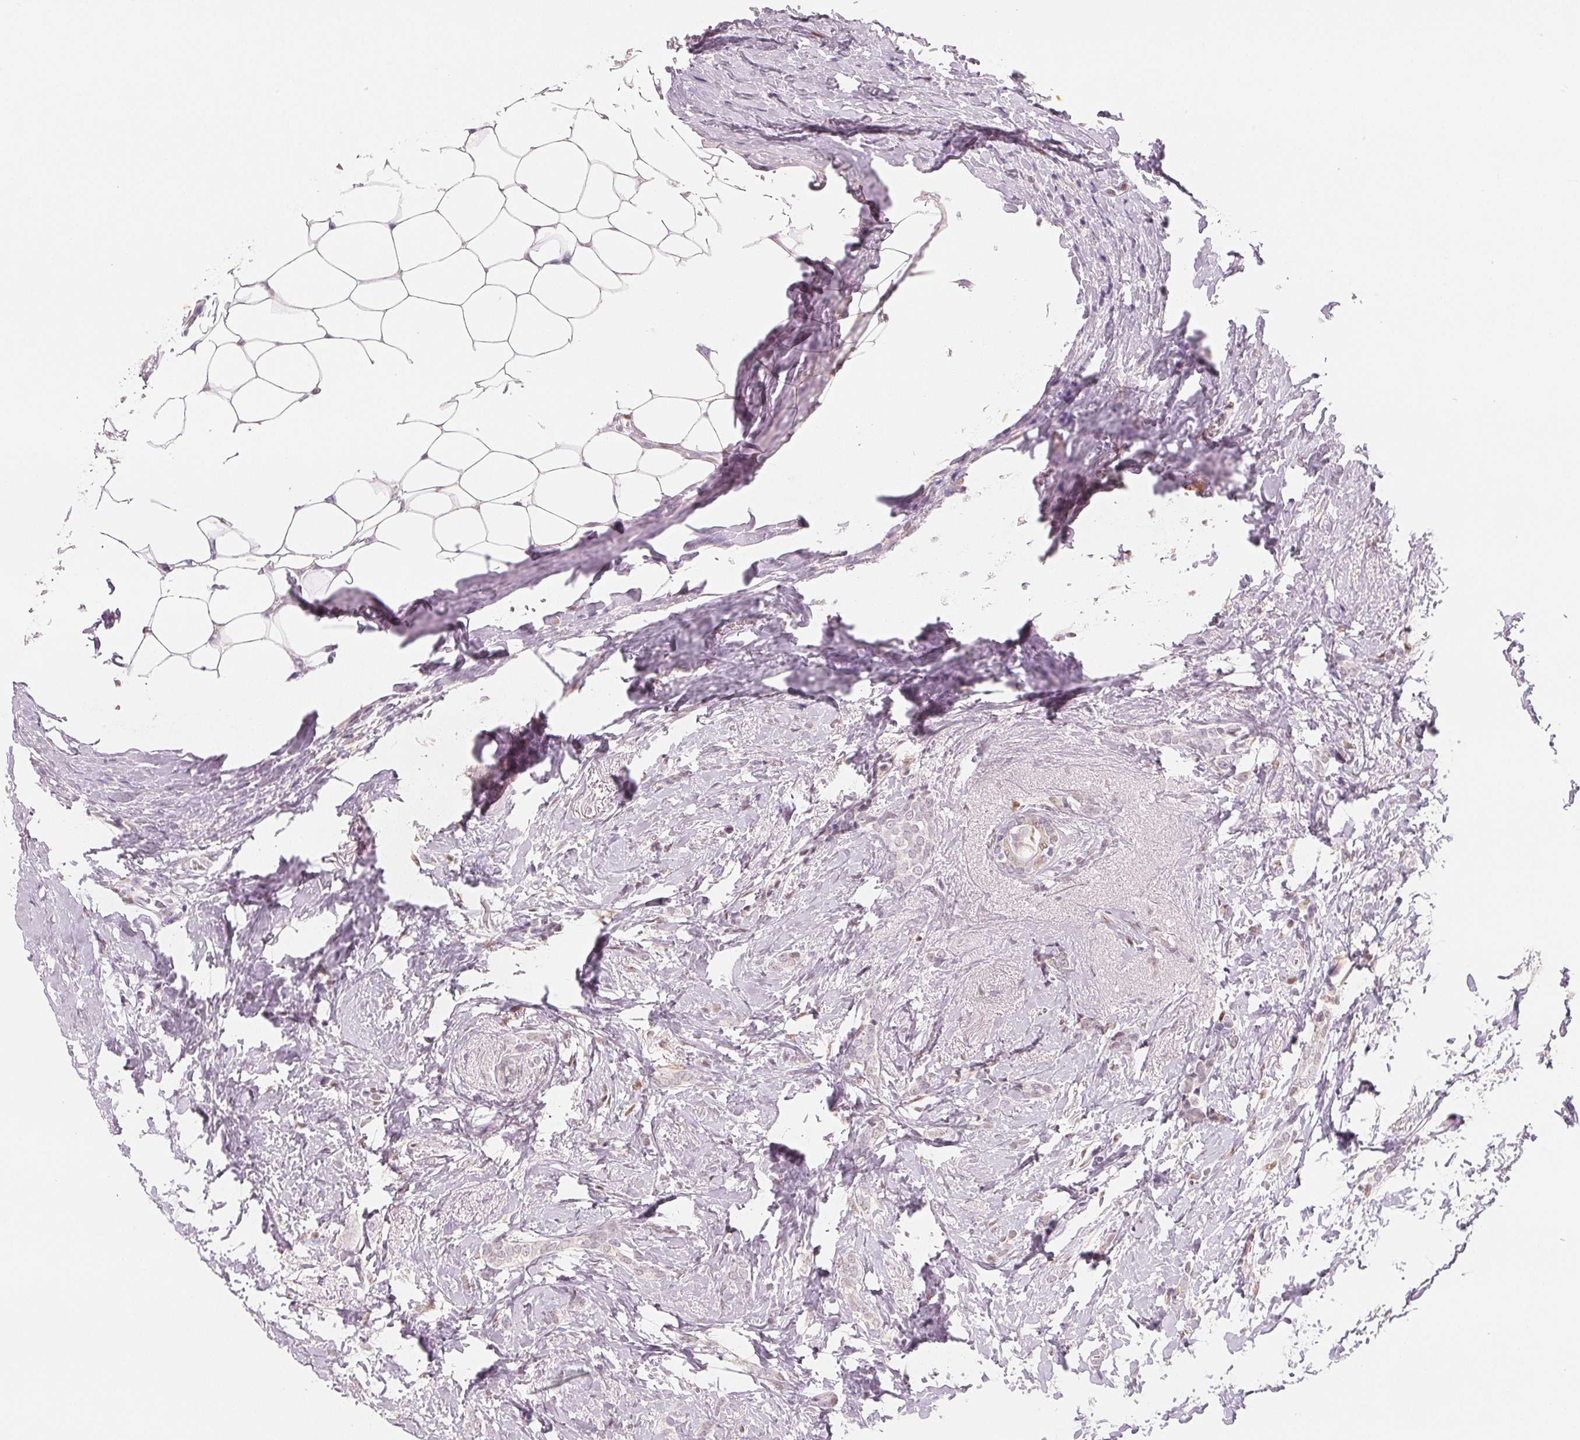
{"staining": {"intensity": "negative", "quantity": "none", "location": "none"}, "tissue": "breast cancer", "cell_type": "Tumor cells", "image_type": "cancer", "snomed": [{"axis": "morphology", "description": "Normal tissue, NOS"}, {"axis": "morphology", "description": "Duct carcinoma"}, {"axis": "topography", "description": "Breast"}], "caption": "Tumor cells show no significant expression in breast cancer. The staining is performed using DAB brown chromogen with nuclei counter-stained in using hematoxylin.", "gene": "SMARCD3", "patient": {"sex": "female", "age": 77}}